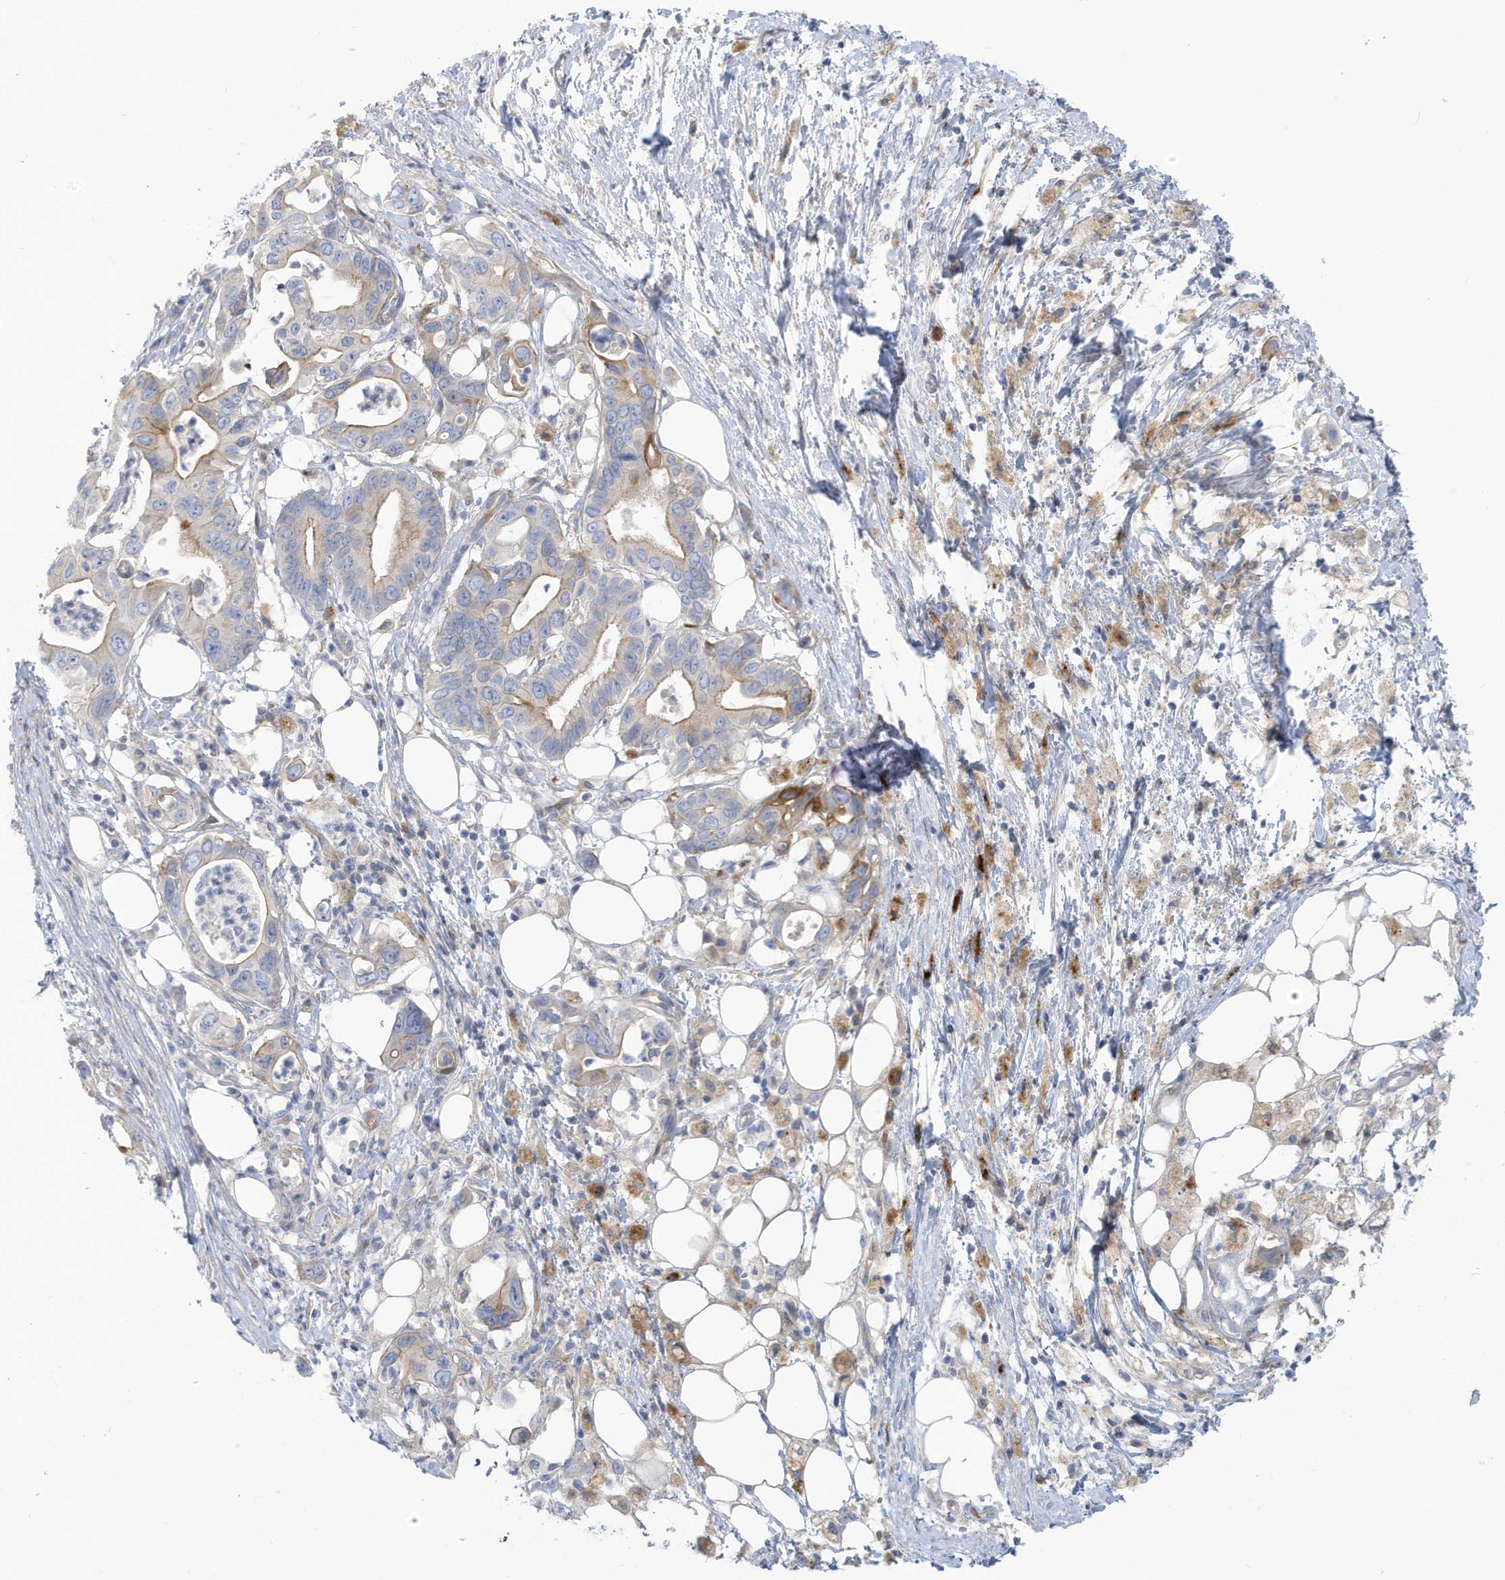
{"staining": {"intensity": "moderate", "quantity": "<25%", "location": "cytoplasmic/membranous"}, "tissue": "pancreatic cancer", "cell_type": "Tumor cells", "image_type": "cancer", "snomed": [{"axis": "morphology", "description": "Adenocarcinoma, NOS"}, {"axis": "topography", "description": "Pancreas"}], "caption": "A histopathology image showing moderate cytoplasmic/membranous staining in about <25% of tumor cells in pancreatic cancer (adenocarcinoma), as visualized by brown immunohistochemical staining.", "gene": "ATP13A5", "patient": {"sex": "male", "age": 66}}